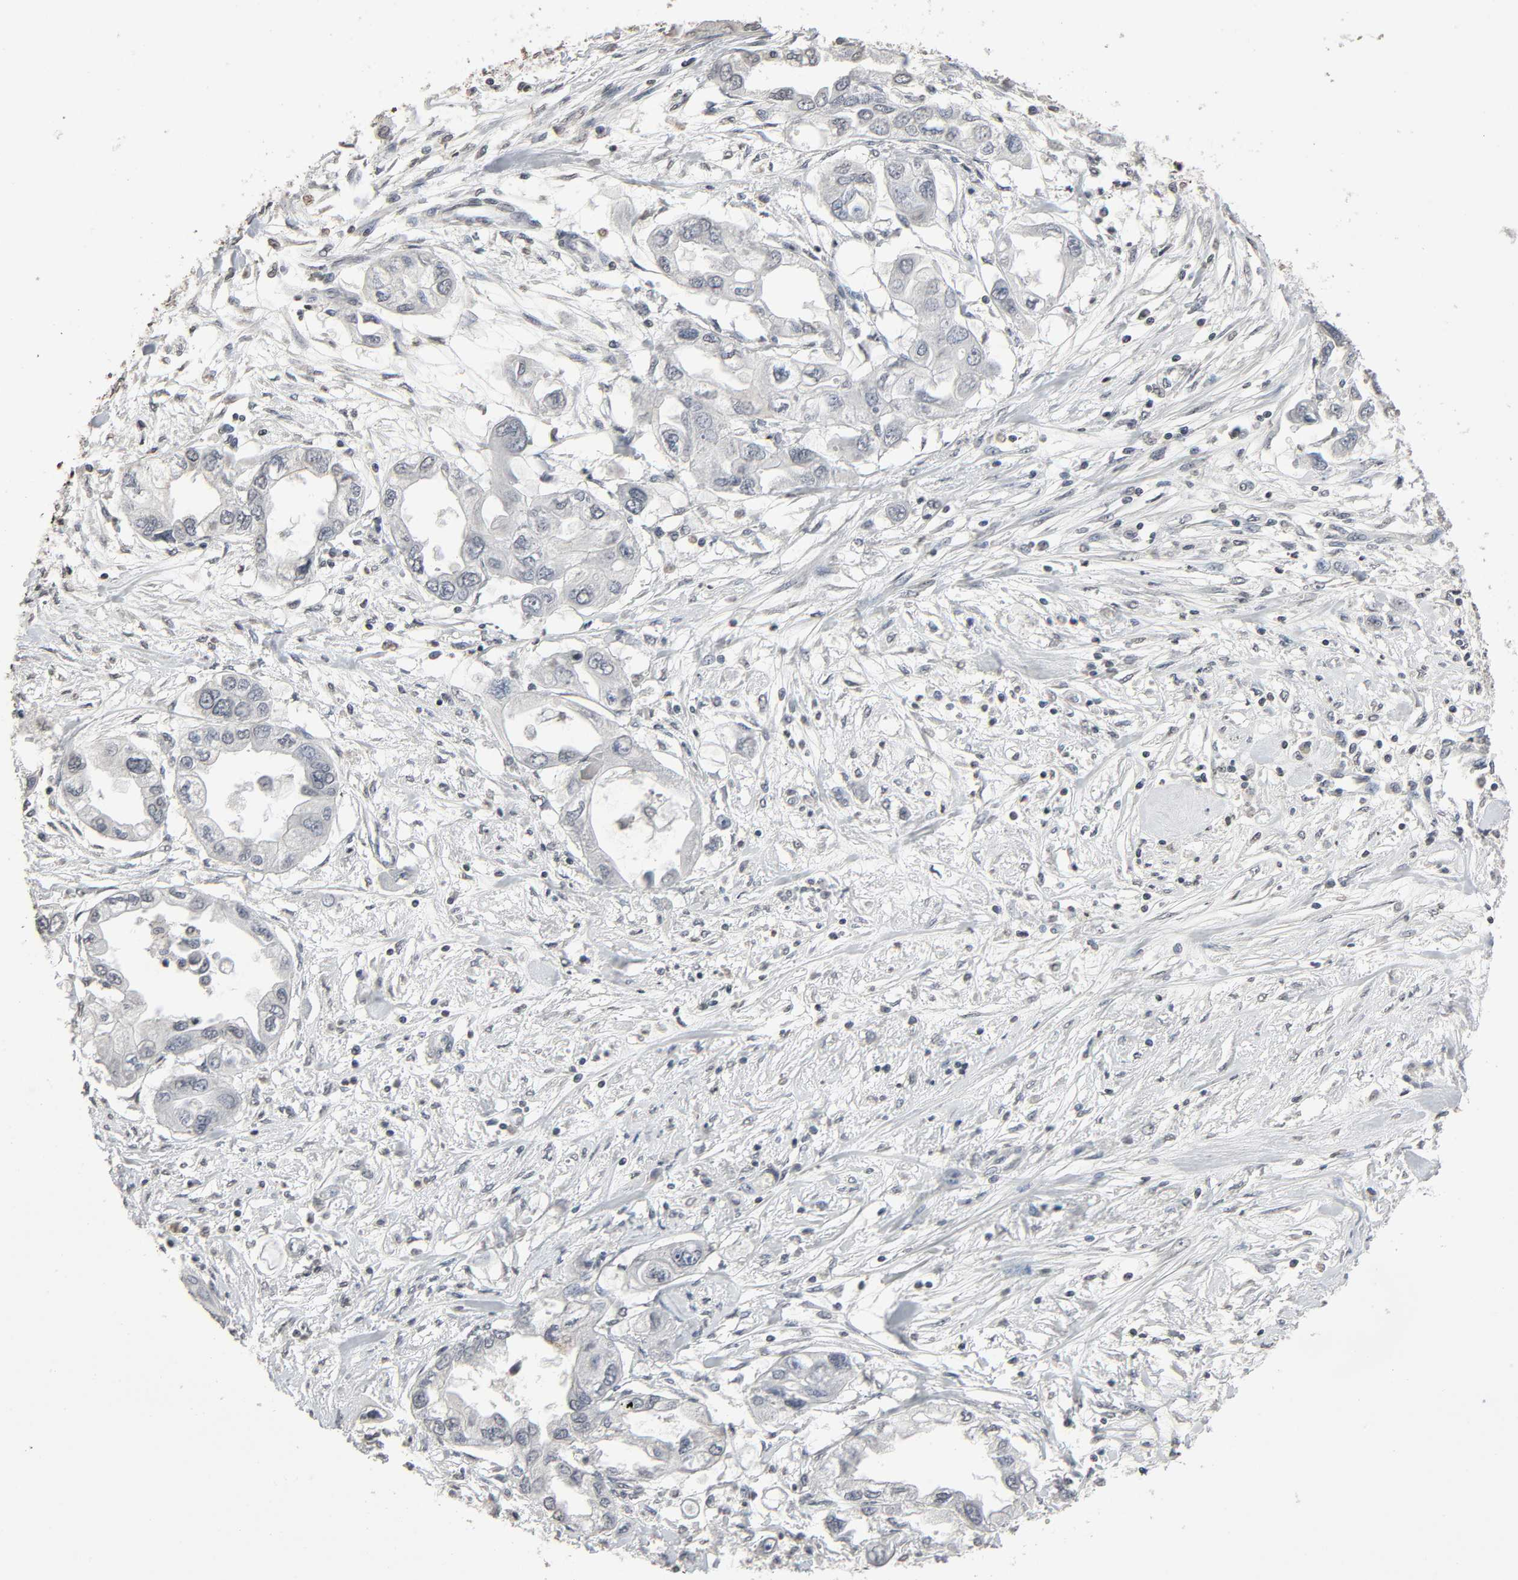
{"staining": {"intensity": "negative", "quantity": "none", "location": "none"}, "tissue": "endometrial cancer", "cell_type": "Tumor cells", "image_type": "cancer", "snomed": [{"axis": "morphology", "description": "Adenocarcinoma, NOS"}, {"axis": "topography", "description": "Endometrium"}], "caption": "Immunohistochemical staining of endometrial cancer (adenocarcinoma) exhibits no significant positivity in tumor cells. (Stains: DAB (3,3'-diaminobenzidine) immunohistochemistry with hematoxylin counter stain, Microscopy: brightfield microscopy at high magnification).", "gene": "STK4", "patient": {"sex": "female", "age": 67}}